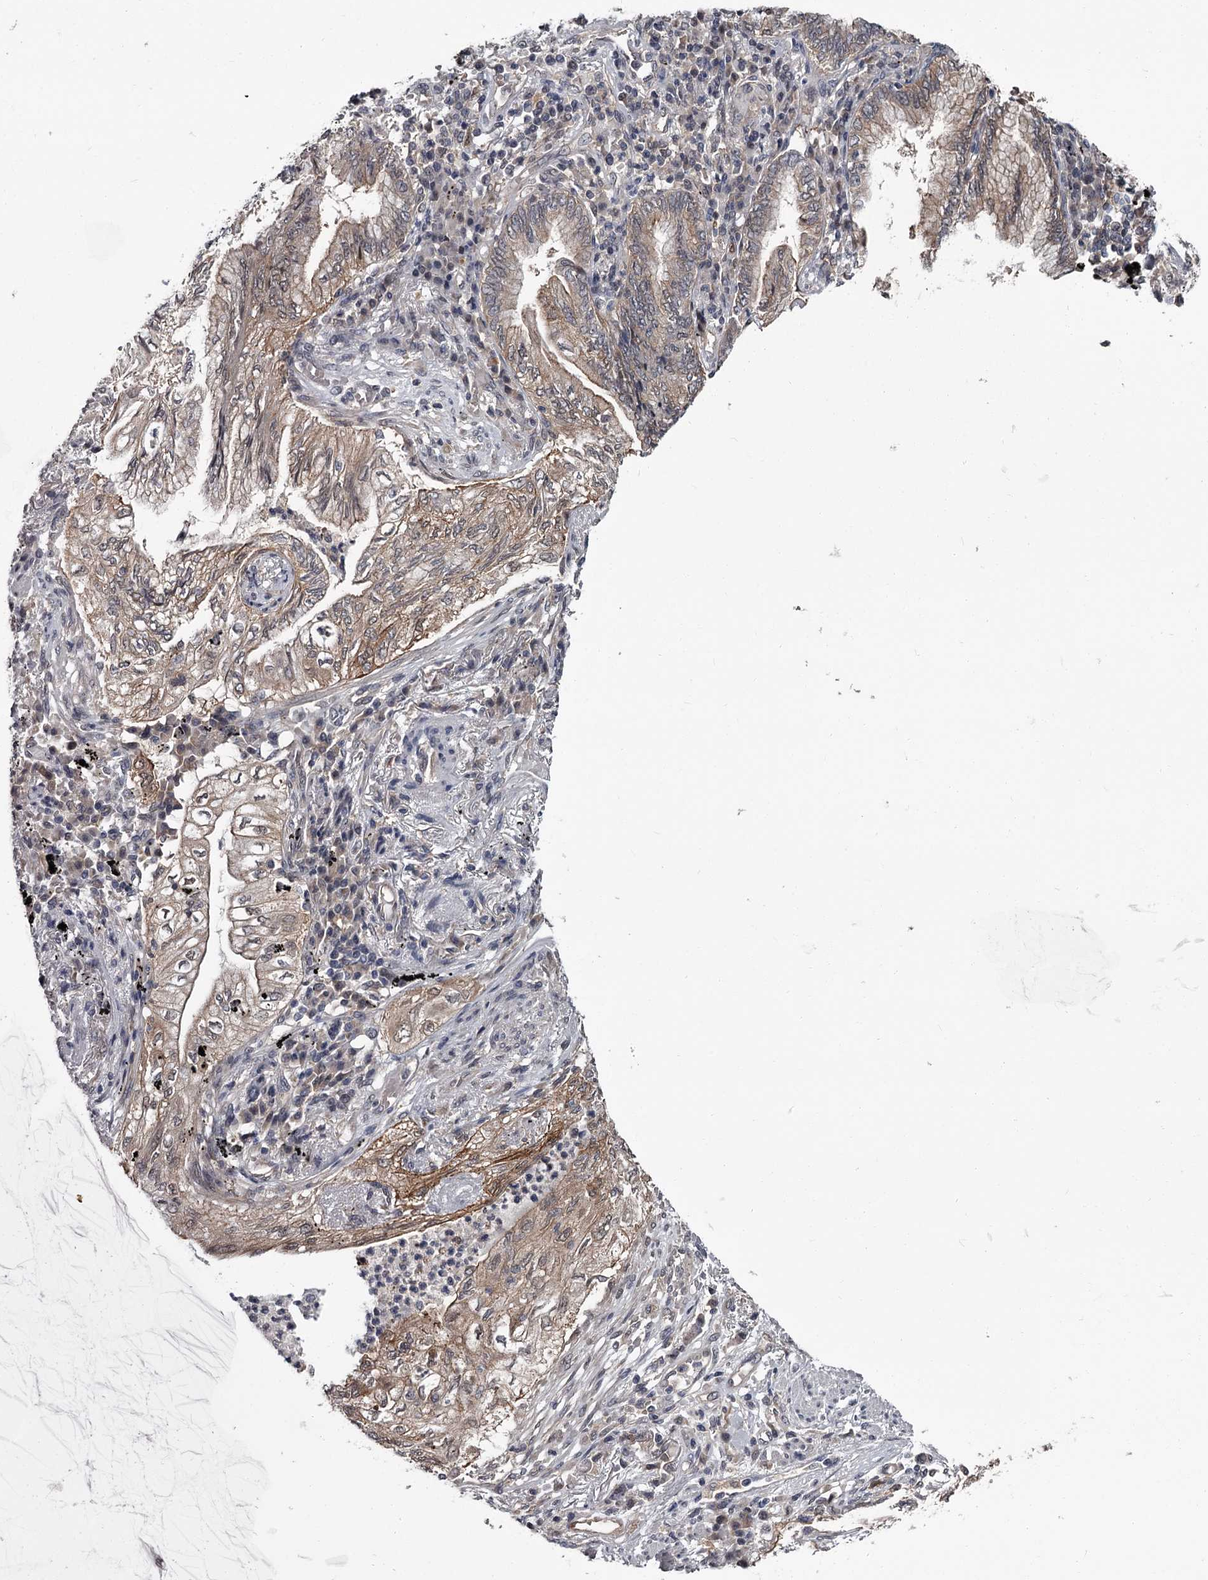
{"staining": {"intensity": "weak", "quantity": "25%-75%", "location": "cytoplasmic/membranous"}, "tissue": "lung cancer", "cell_type": "Tumor cells", "image_type": "cancer", "snomed": [{"axis": "morphology", "description": "Adenocarcinoma, NOS"}, {"axis": "topography", "description": "Lung"}], "caption": "Lung cancer (adenocarcinoma) tissue displays weak cytoplasmic/membranous positivity in about 25%-75% of tumor cells The protein is stained brown, and the nuclei are stained in blue (DAB IHC with brightfield microscopy, high magnification).", "gene": "DAO", "patient": {"sex": "female", "age": 70}}